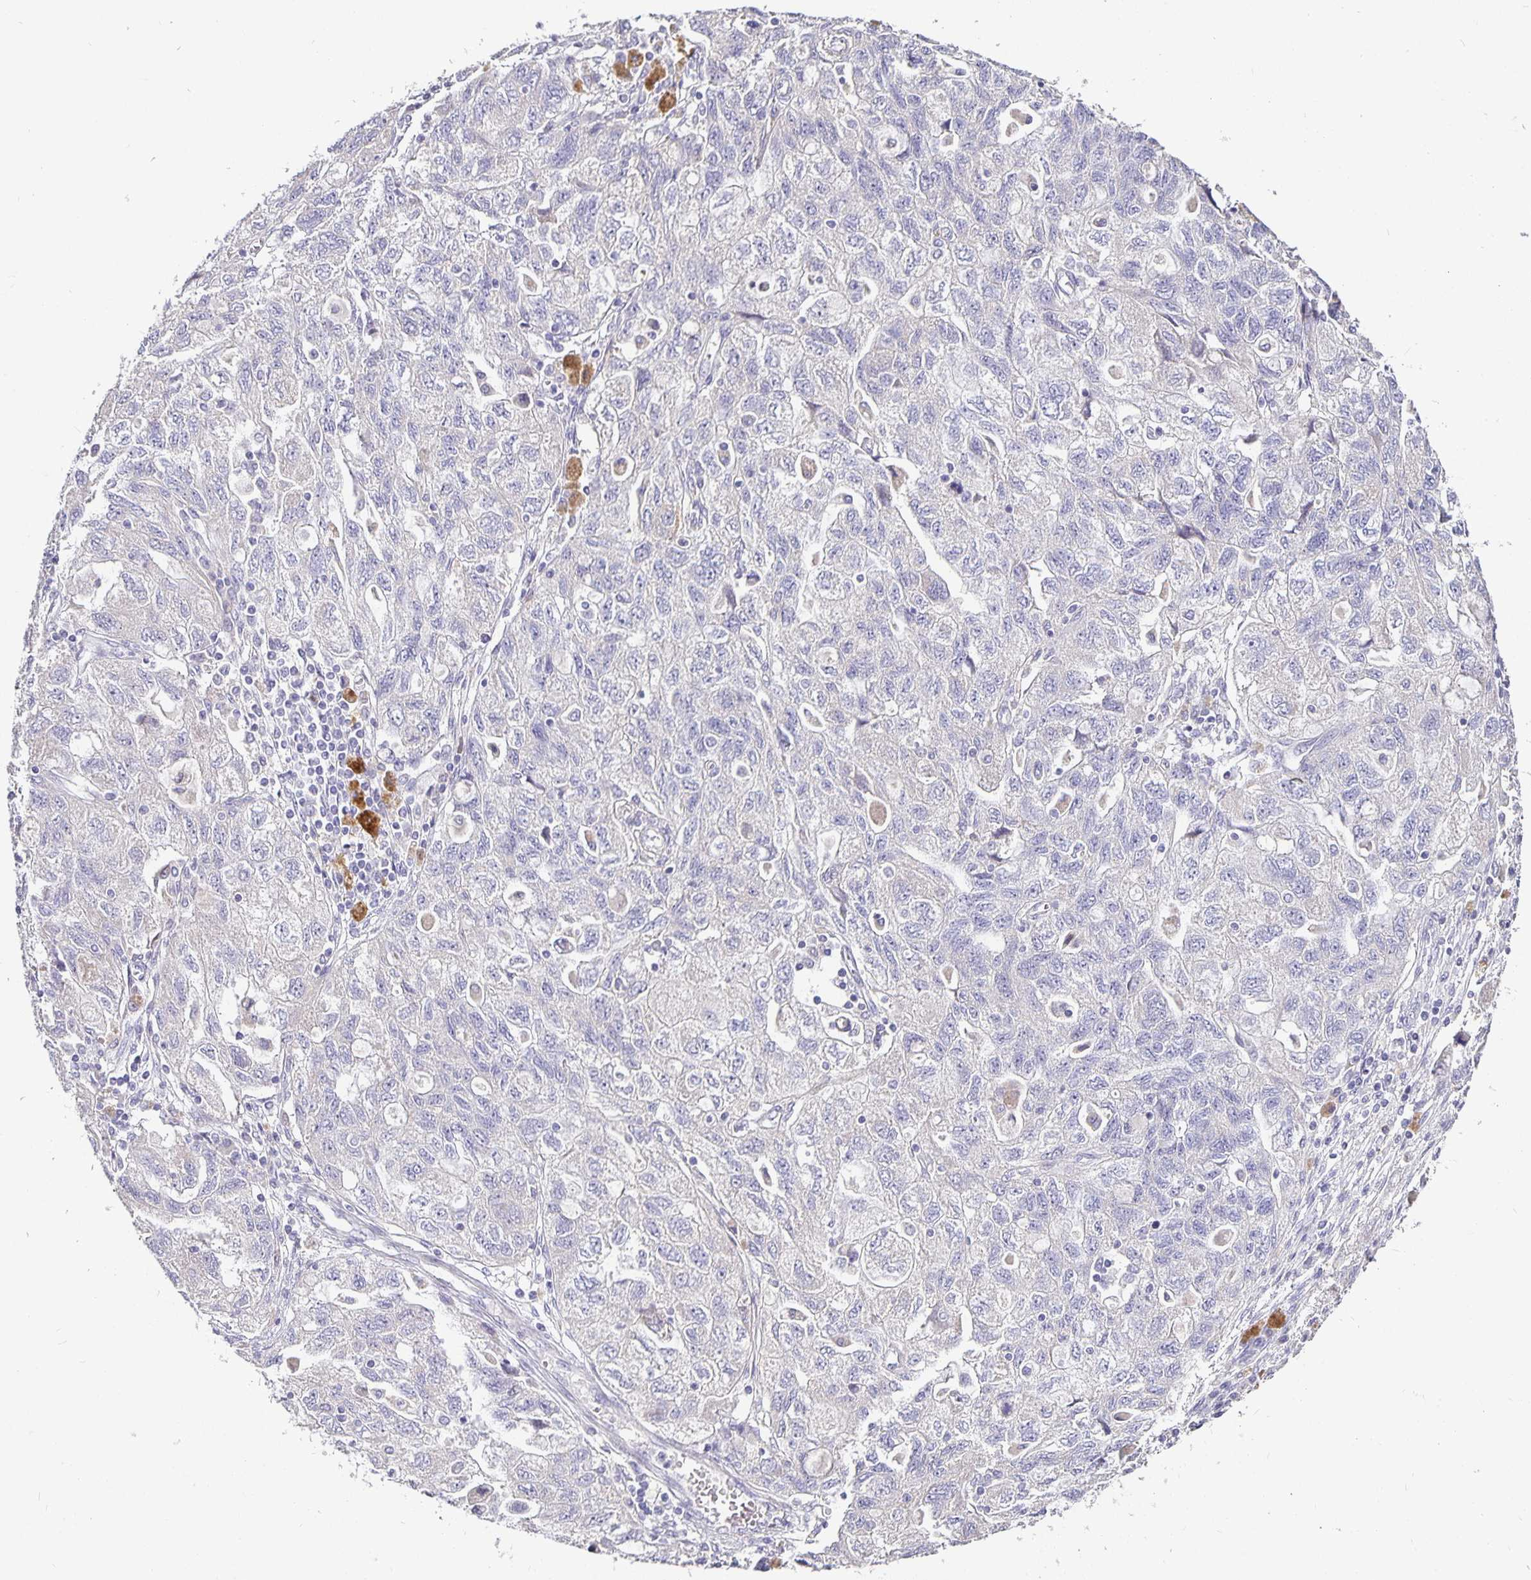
{"staining": {"intensity": "negative", "quantity": "none", "location": "none"}, "tissue": "ovarian cancer", "cell_type": "Tumor cells", "image_type": "cancer", "snomed": [{"axis": "morphology", "description": "Carcinoma, NOS"}, {"axis": "morphology", "description": "Cystadenocarcinoma, serous, NOS"}, {"axis": "topography", "description": "Ovary"}], "caption": "This is a image of IHC staining of ovarian cancer (carcinoma), which shows no expression in tumor cells. Nuclei are stained in blue.", "gene": "CA12", "patient": {"sex": "female", "age": 69}}